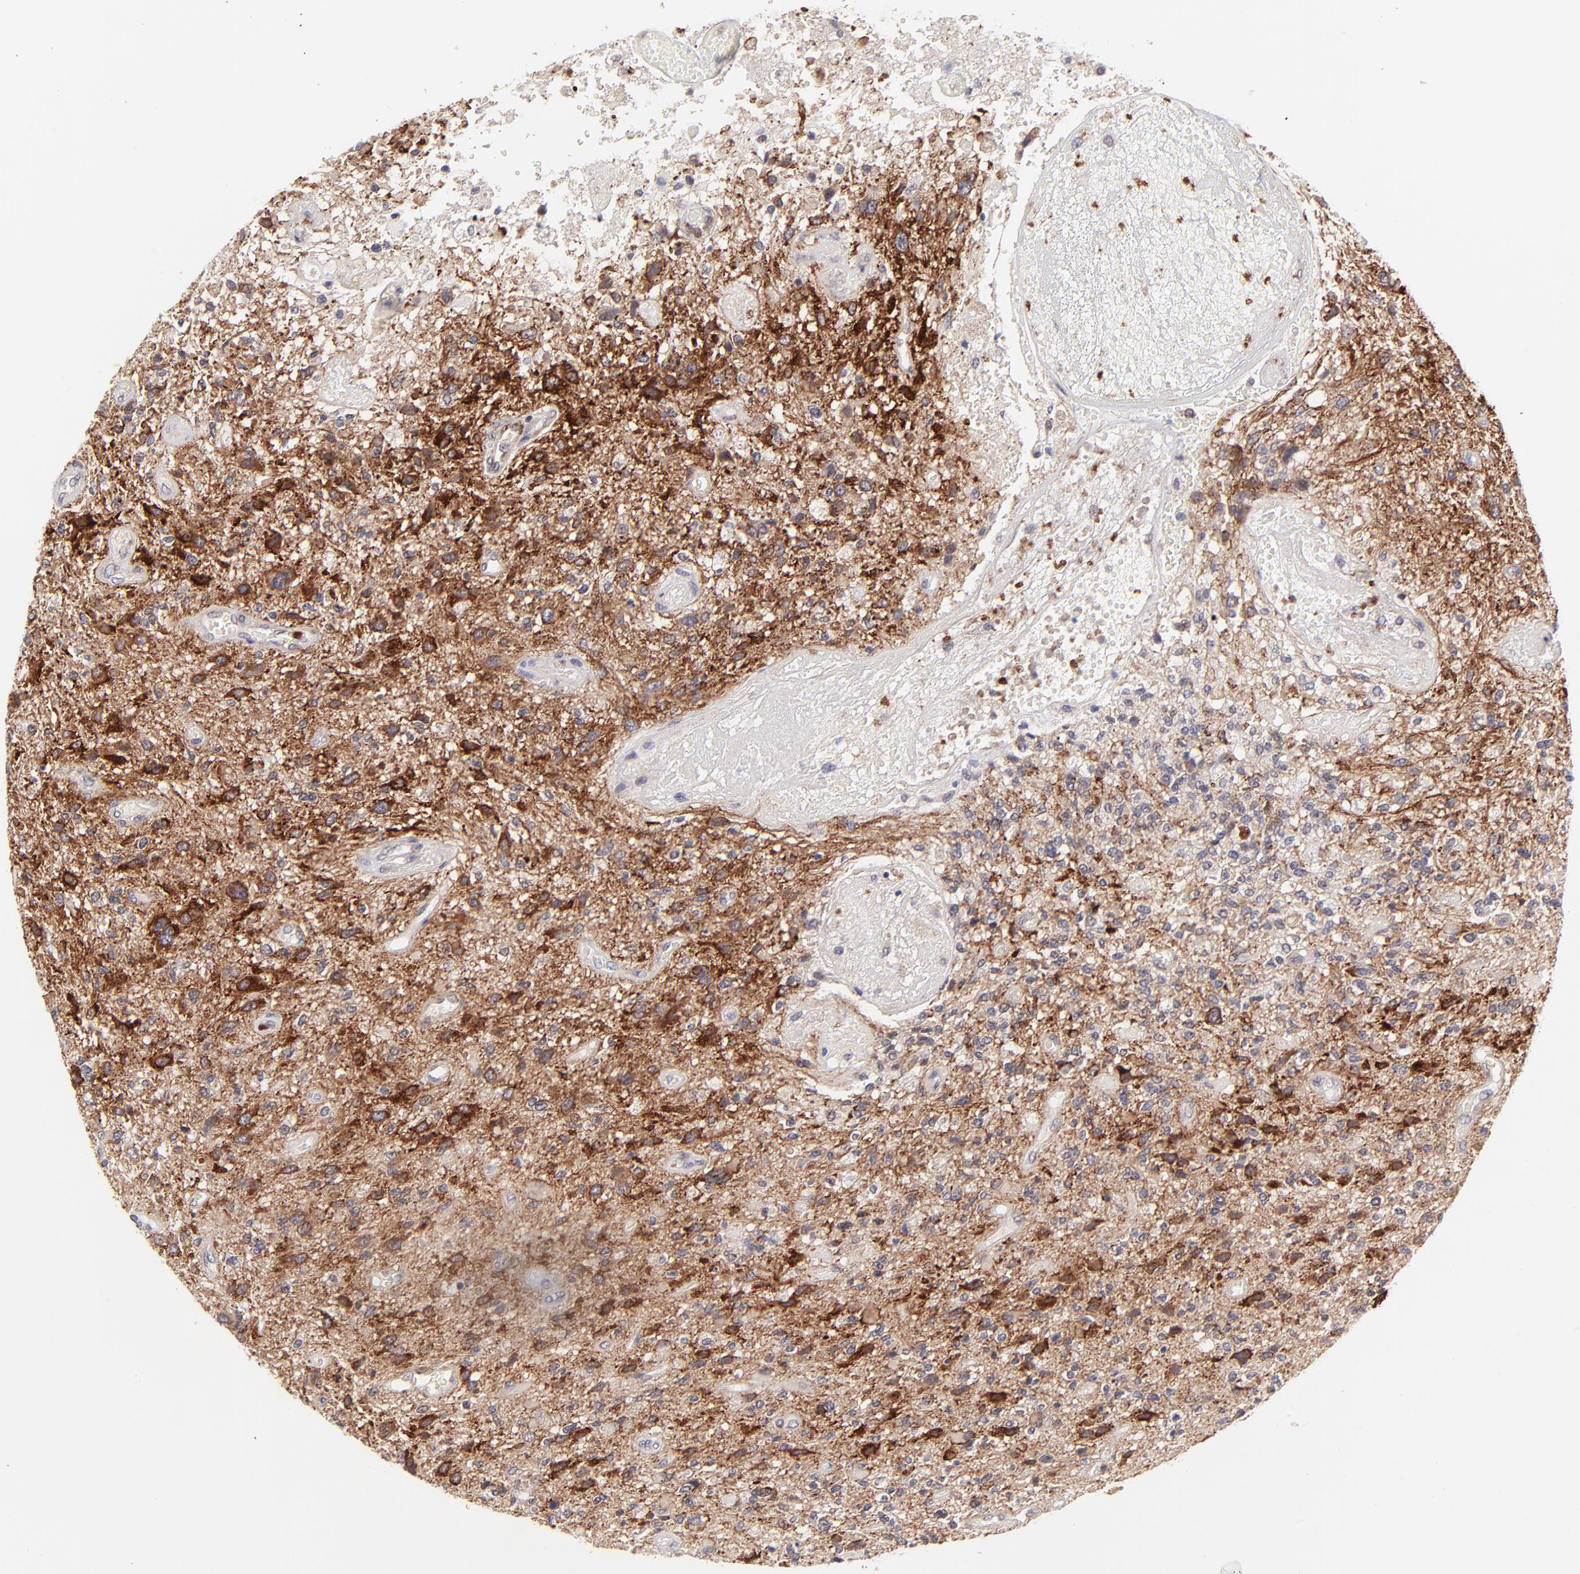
{"staining": {"intensity": "negative", "quantity": "none", "location": "none"}, "tissue": "glioma", "cell_type": "Tumor cells", "image_type": "cancer", "snomed": [{"axis": "morphology", "description": "Normal tissue, NOS"}, {"axis": "morphology", "description": "Glioma, malignant, High grade"}, {"axis": "topography", "description": "Cerebral cortex"}], "caption": "Micrograph shows no protein staining in tumor cells of glioma tissue.", "gene": "MED12", "patient": {"sex": "male", "age": 75}}